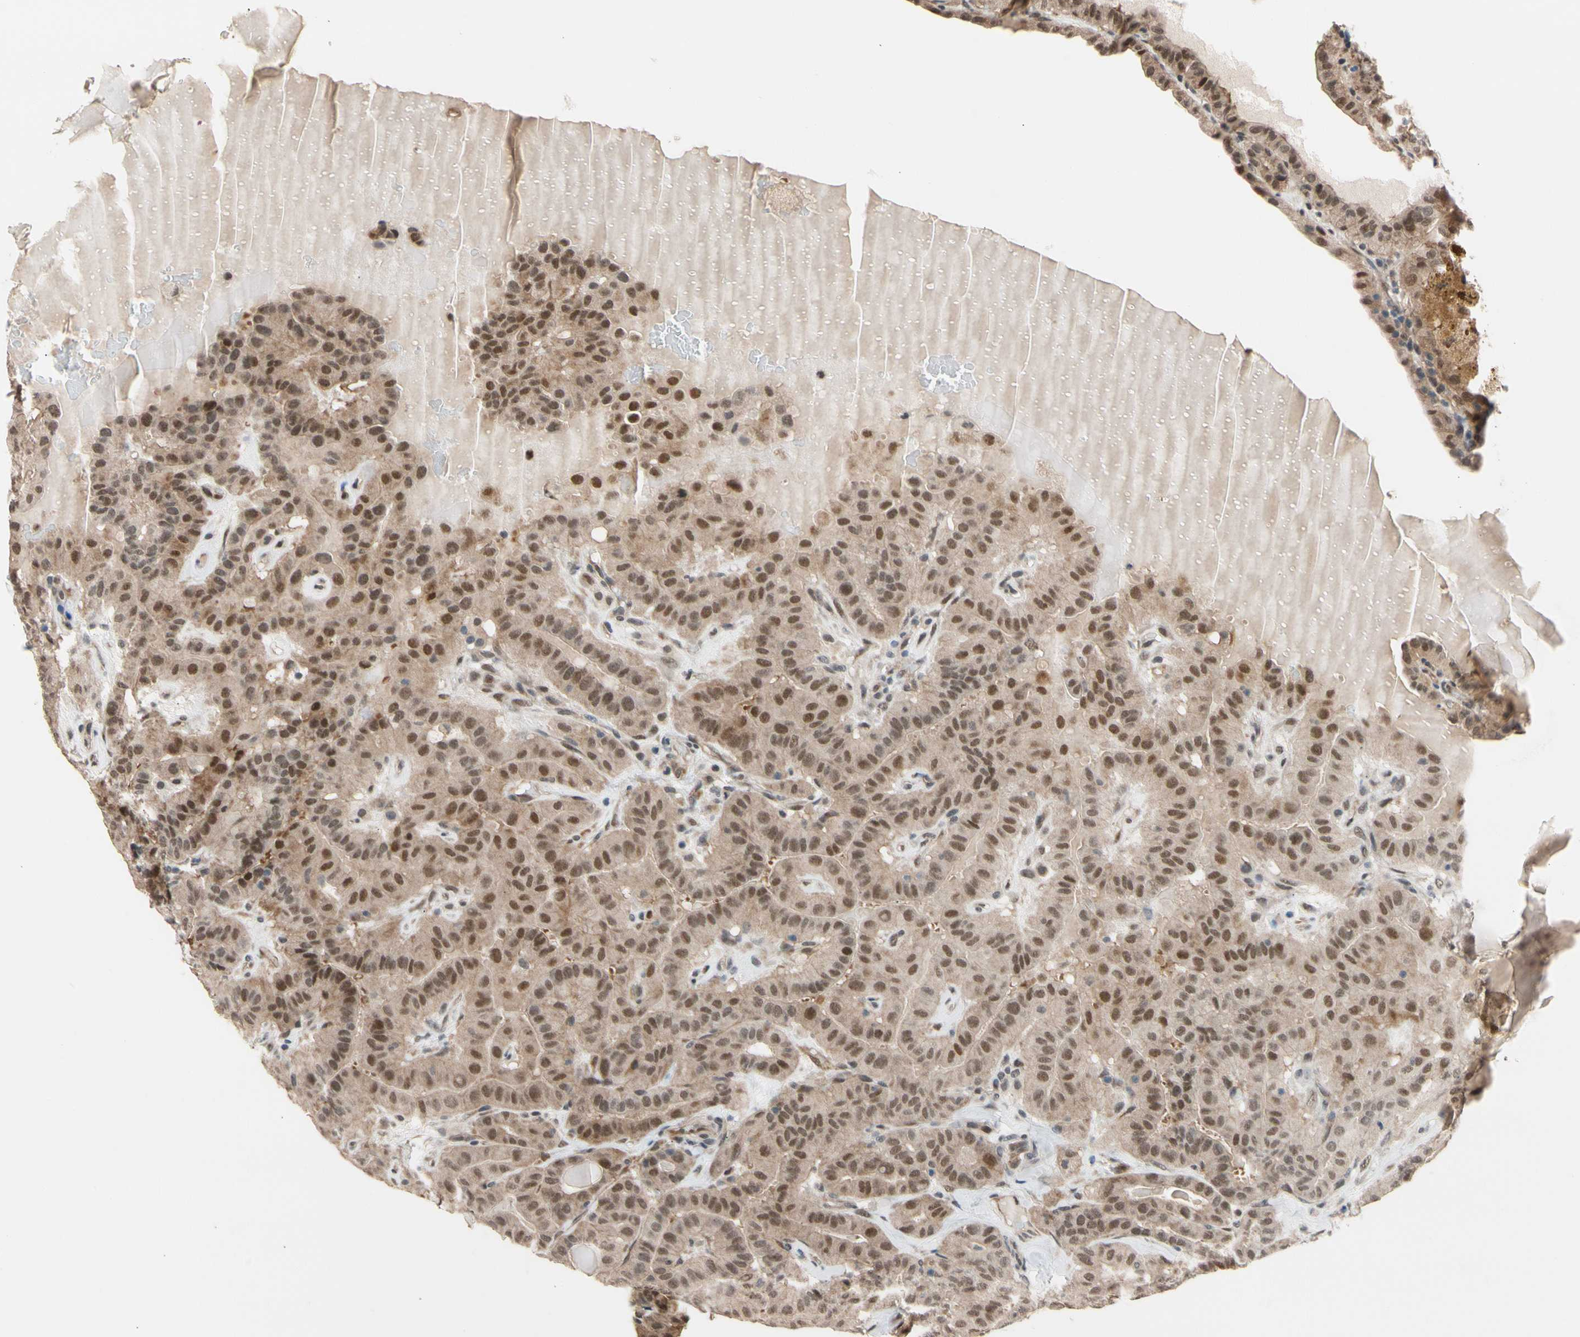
{"staining": {"intensity": "moderate", "quantity": ">75%", "location": "cytoplasmic/membranous,nuclear"}, "tissue": "thyroid cancer", "cell_type": "Tumor cells", "image_type": "cancer", "snomed": [{"axis": "morphology", "description": "Papillary adenocarcinoma, NOS"}, {"axis": "topography", "description": "Thyroid gland"}], "caption": "Immunohistochemical staining of papillary adenocarcinoma (thyroid) shows medium levels of moderate cytoplasmic/membranous and nuclear expression in approximately >75% of tumor cells.", "gene": "NGEF", "patient": {"sex": "male", "age": 77}}